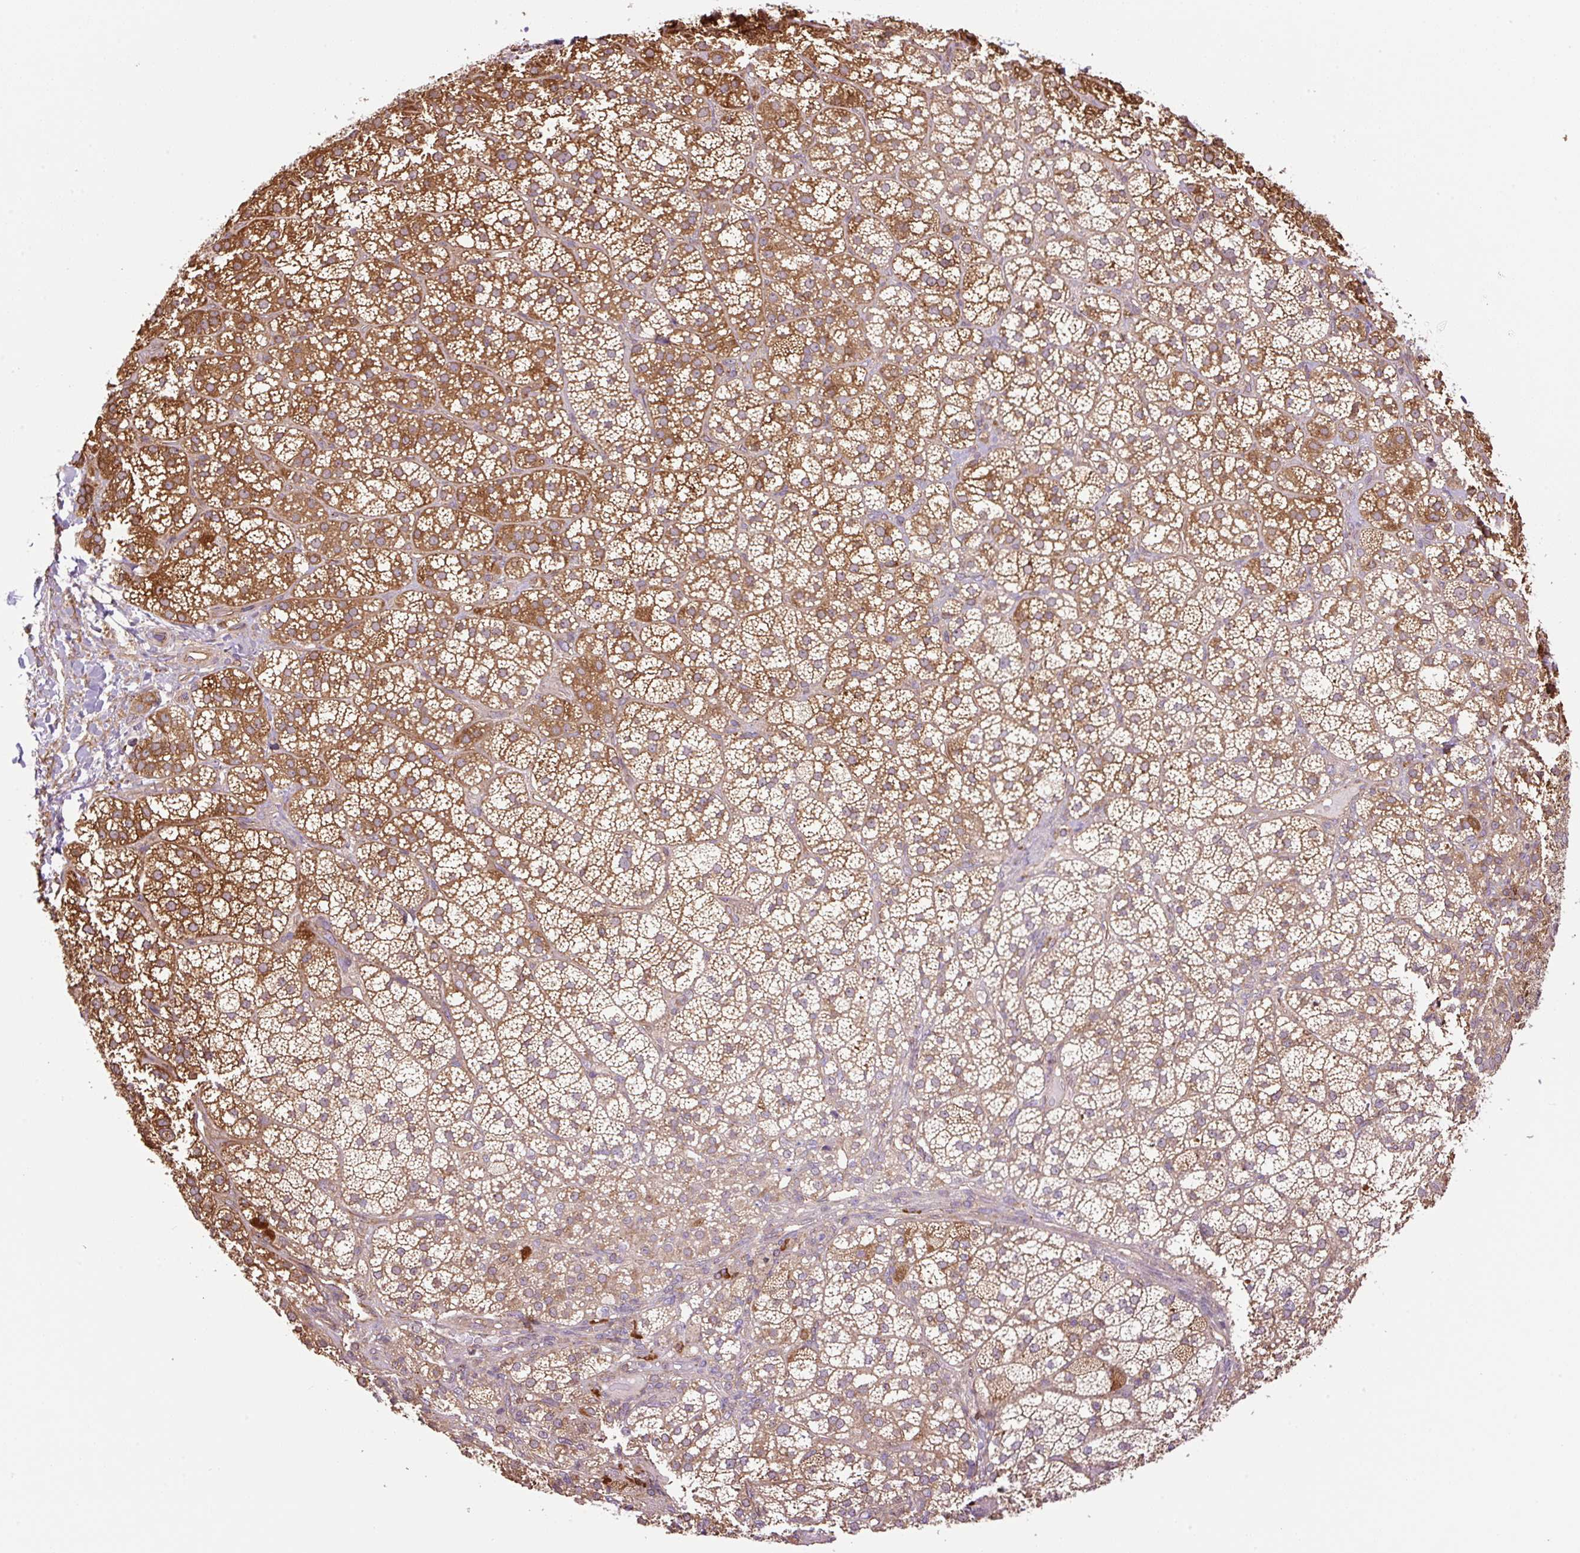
{"staining": {"intensity": "moderate", "quantity": ">75%", "location": "cytoplasmic/membranous"}, "tissue": "adrenal gland", "cell_type": "Glandular cells", "image_type": "normal", "snomed": [{"axis": "morphology", "description": "Normal tissue, NOS"}, {"axis": "topography", "description": "Adrenal gland"}], "caption": "Protein expression analysis of normal human adrenal gland reveals moderate cytoplasmic/membranous expression in approximately >75% of glandular cells.", "gene": "PPME1", "patient": {"sex": "female", "age": 60}}